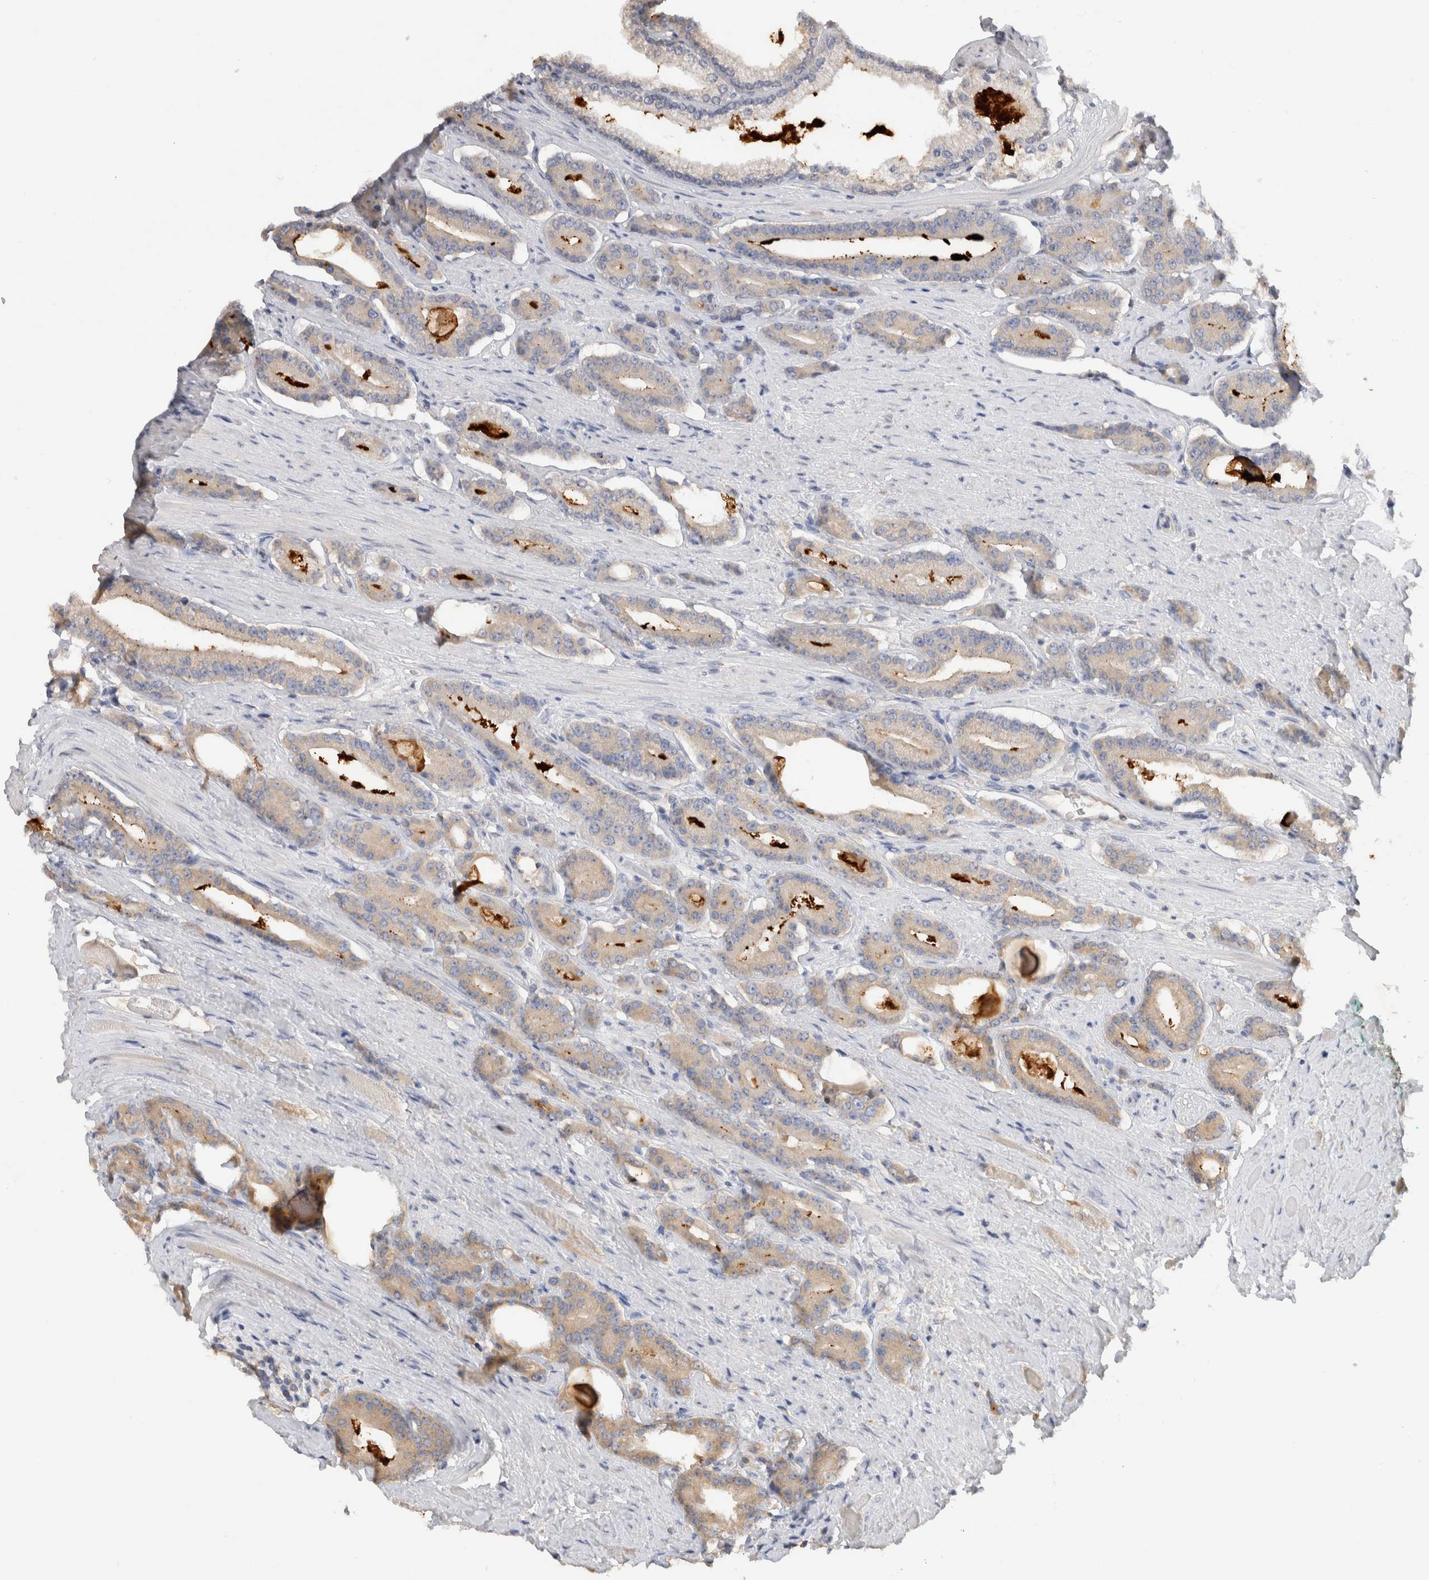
{"staining": {"intensity": "negative", "quantity": "none", "location": "none"}, "tissue": "prostate cancer", "cell_type": "Tumor cells", "image_type": "cancer", "snomed": [{"axis": "morphology", "description": "Adenocarcinoma, High grade"}, {"axis": "topography", "description": "Prostate"}], "caption": "Immunohistochemistry (IHC) of prostate cancer (high-grade adenocarcinoma) shows no staining in tumor cells.", "gene": "GAS1", "patient": {"sex": "male", "age": 71}}